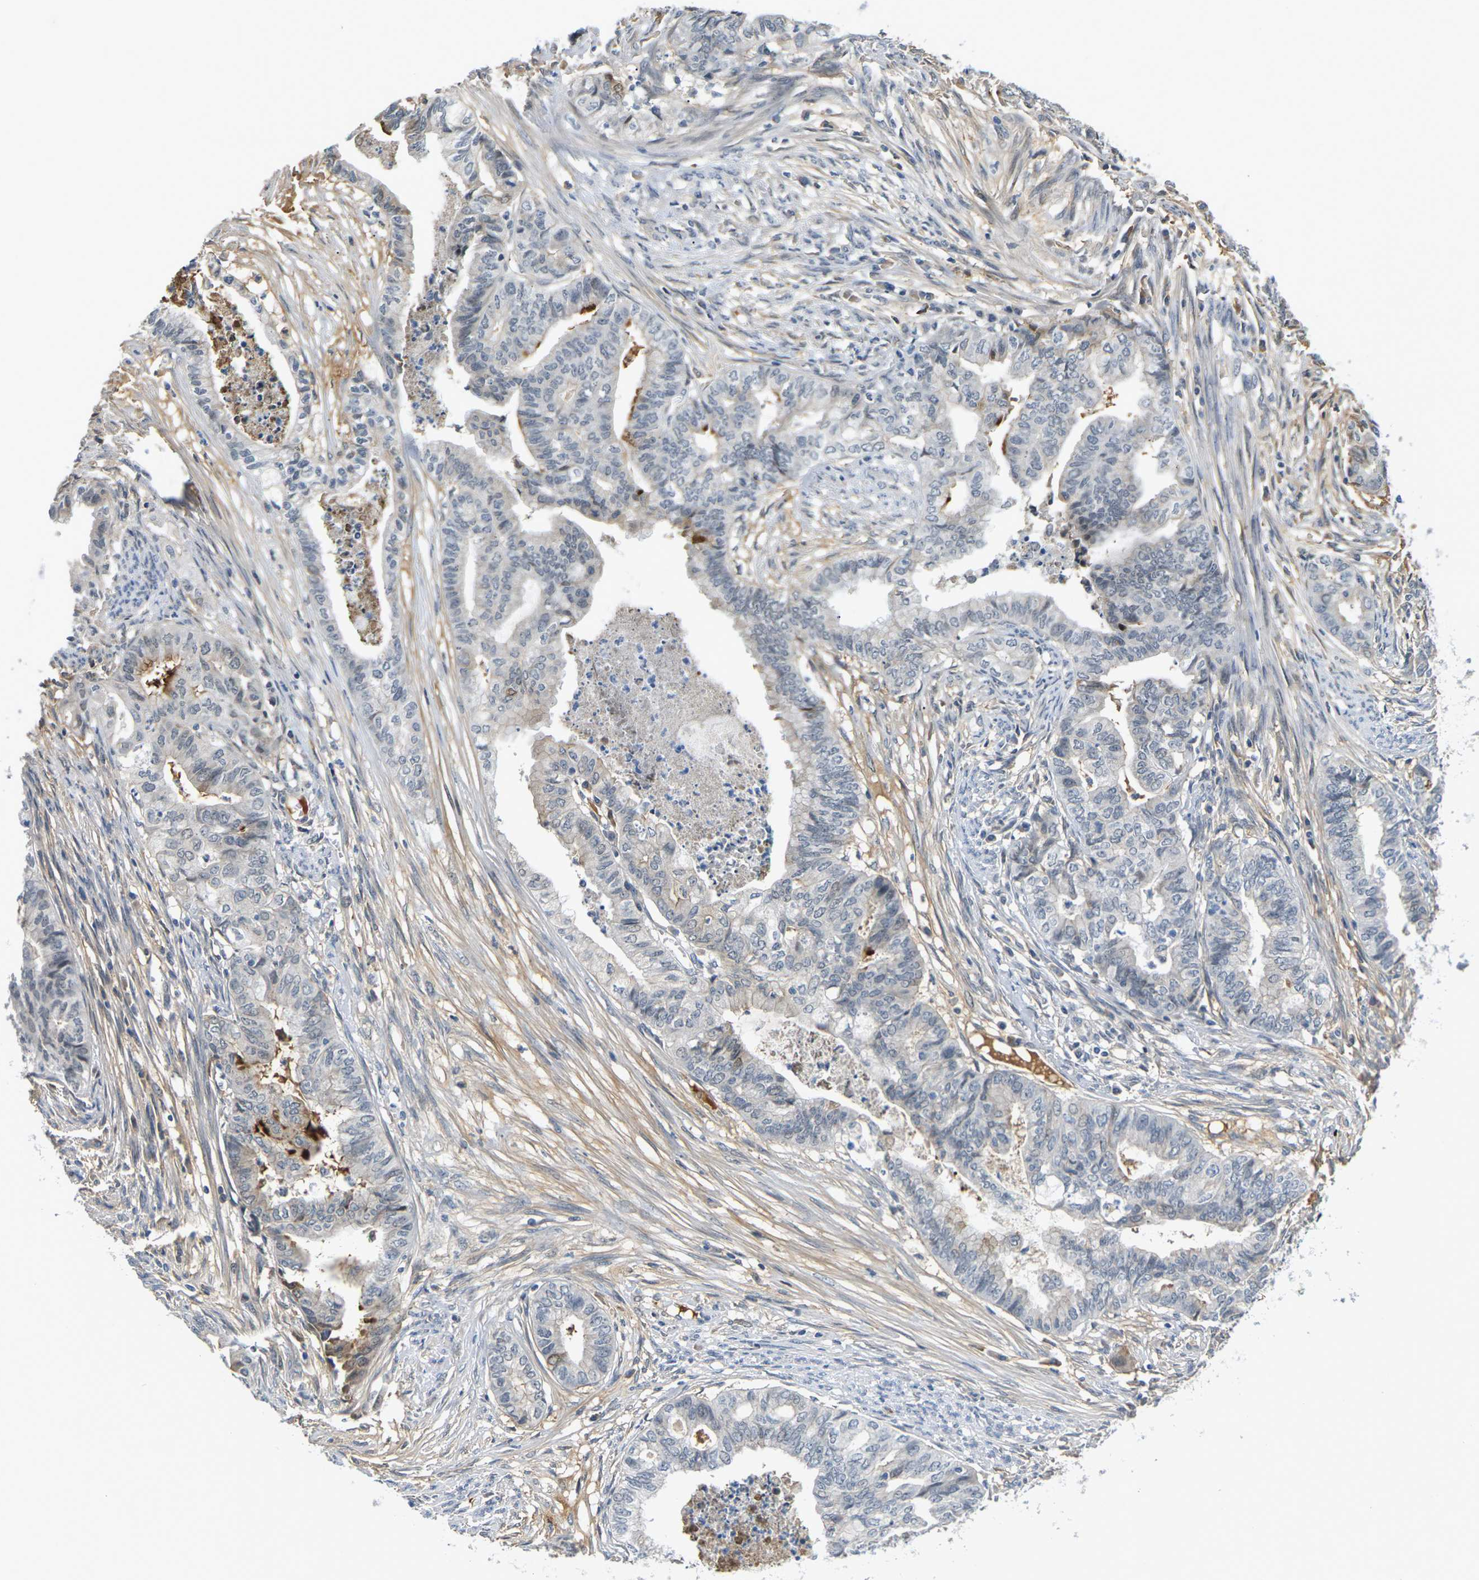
{"staining": {"intensity": "moderate", "quantity": "<25%", "location": "cytoplasmic/membranous"}, "tissue": "endometrial cancer", "cell_type": "Tumor cells", "image_type": "cancer", "snomed": [{"axis": "morphology", "description": "Adenocarcinoma, NOS"}, {"axis": "topography", "description": "Endometrium"}], "caption": "Immunohistochemical staining of endometrial adenocarcinoma exhibits low levels of moderate cytoplasmic/membranous protein positivity in about <25% of tumor cells.", "gene": "PKP2", "patient": {"sex": "female", "age": 79}}